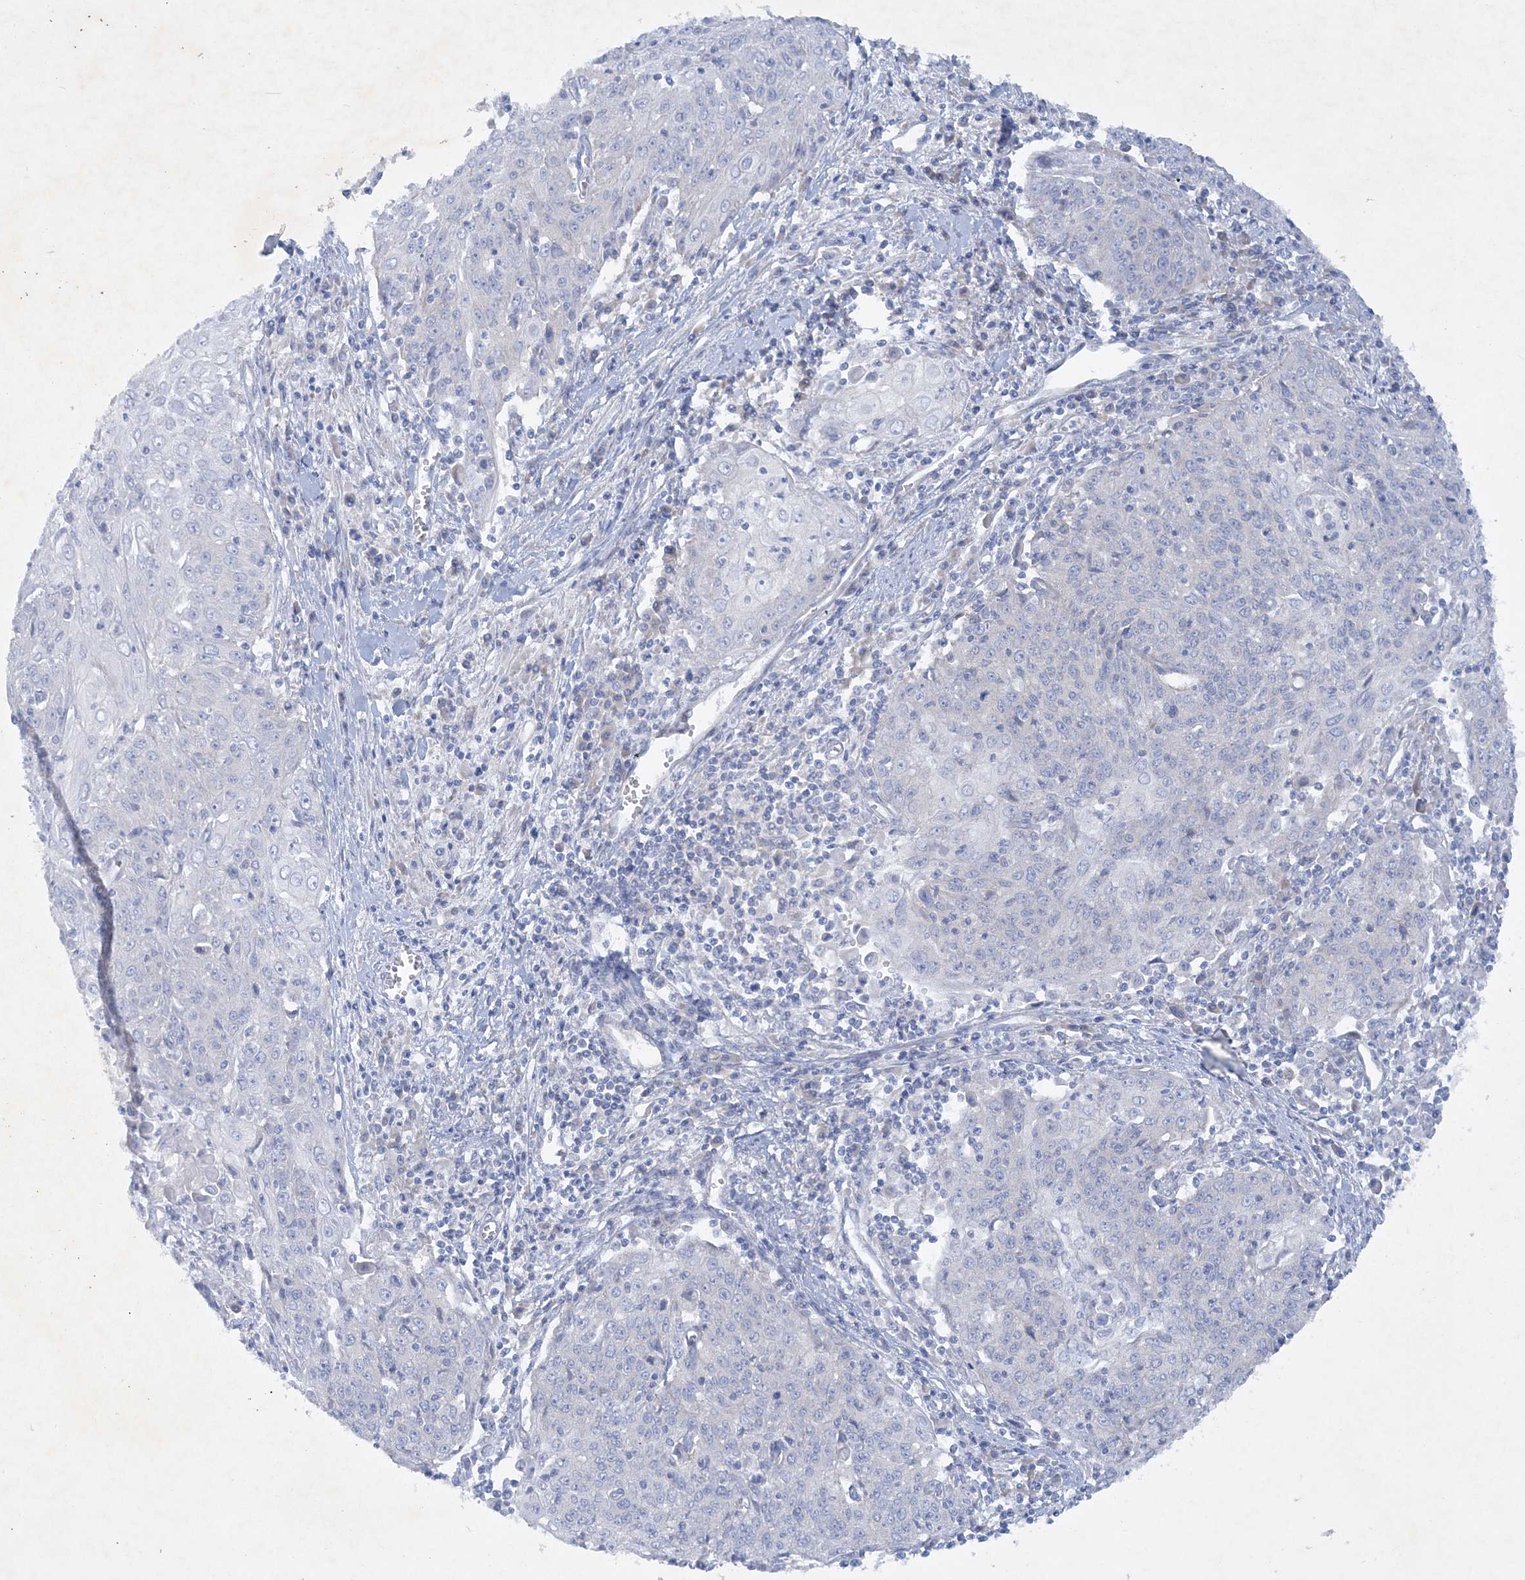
{"staining": {"intensity": "negative", "quantity": "none", "location": "none"}, "tissue": "cervical cancer", "cell_type": "Tumor cells", "image_type": "cancer", "snomed": [{"axis": "morphology", "description": "Squamous cell carcinoma, NOS"}, {"axis": "topography", "description": "Cervix"}], "caption": "This is a photomicrograph of IHC staining of cervical cancer (squamous cell carcinoma), which shows no expression in tumor cells.", "gene": "FARSB", "patient": {"sex": "female", "age": 48}}